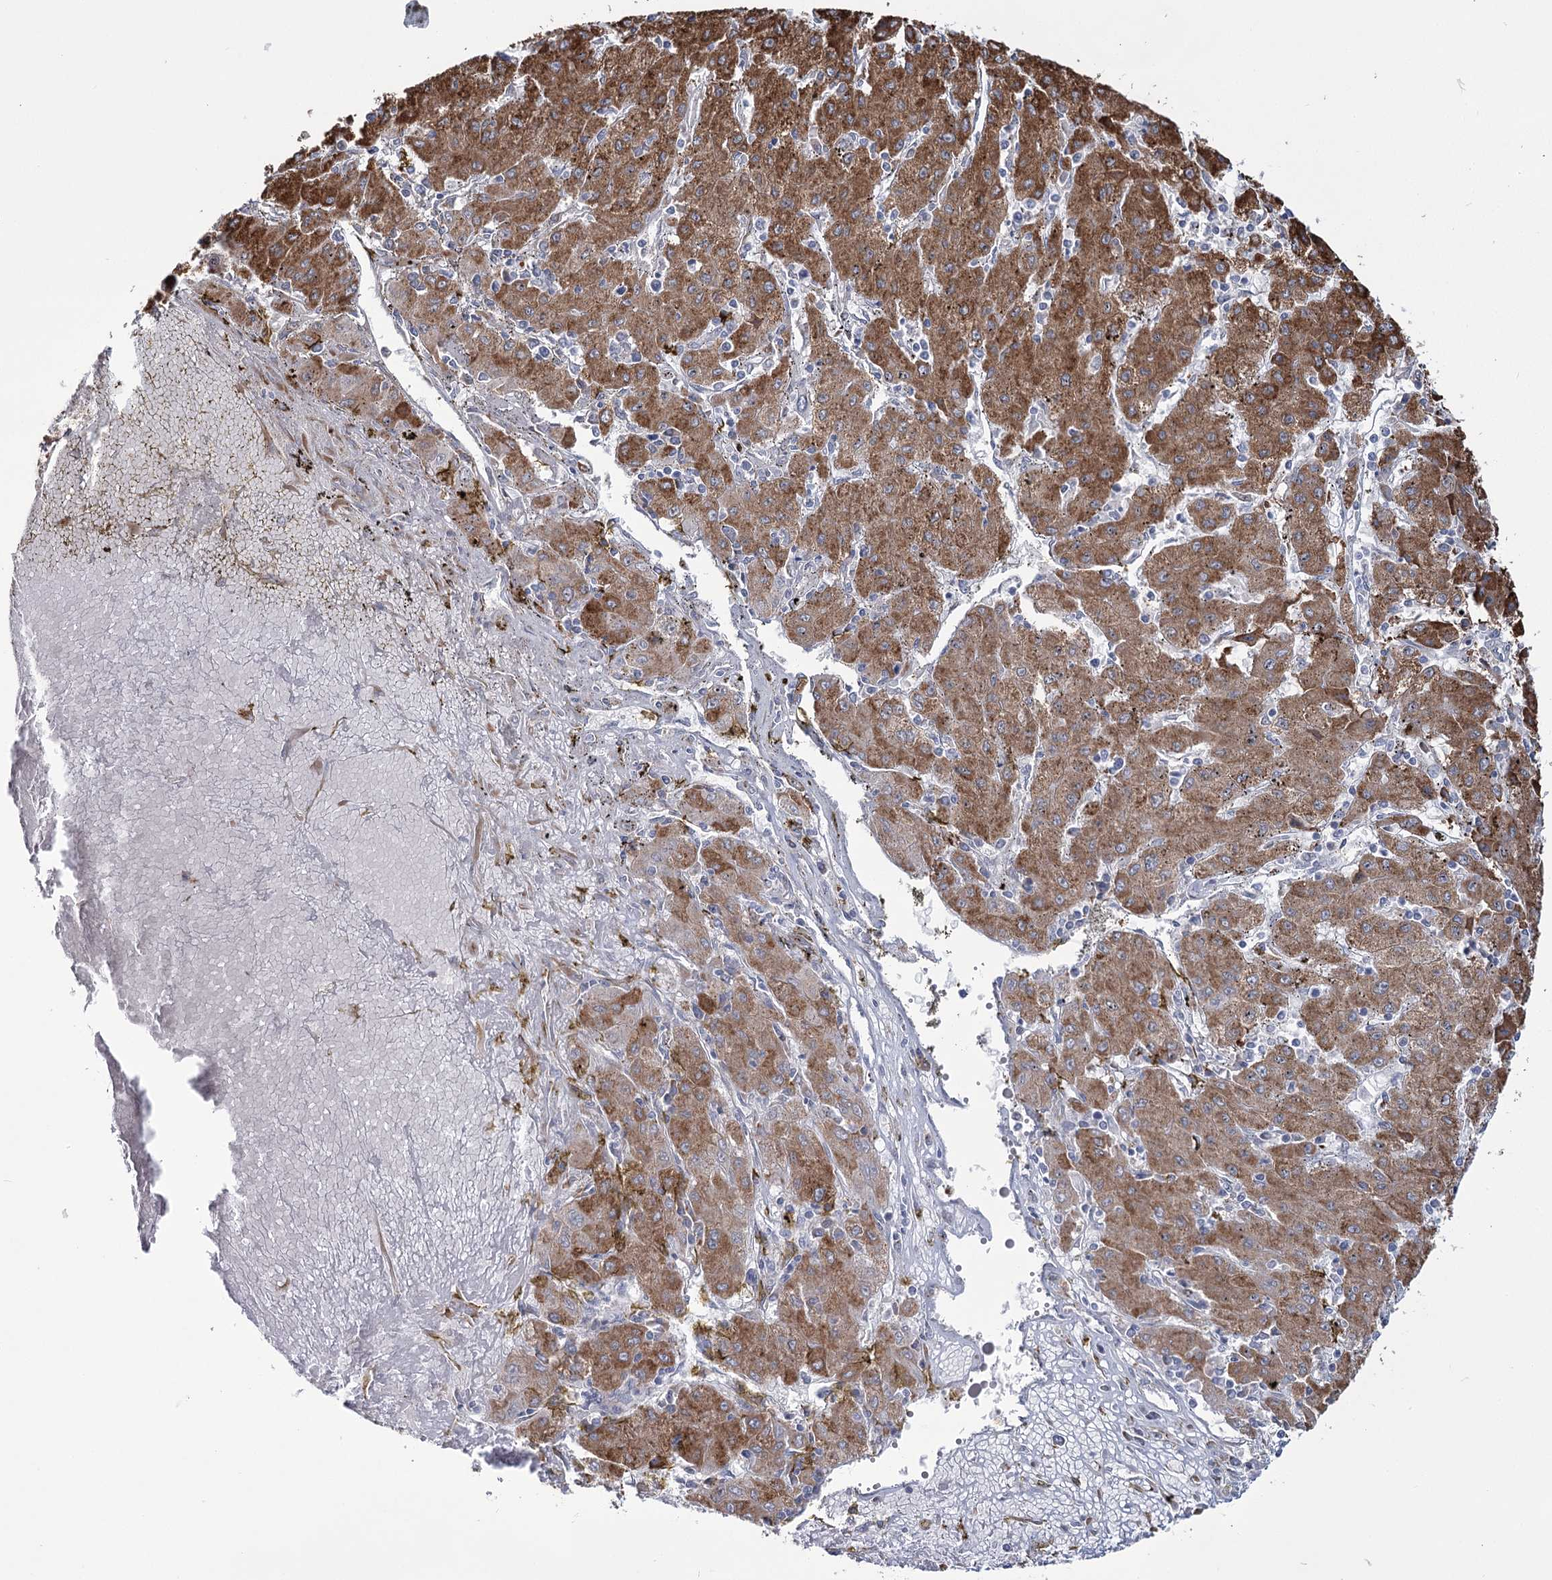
{"staining": {"intensity": "moderate", "quantity": ">75%", "location": "cytoplasmic/membranous"}, "tissue": "liver cancer", "cell_type": "Tumor cells", "image_type": "cancer", "snomed": [{"axis": "morphology", "description": "Carcinoma, Hepatocellular, NOS"}, {"axis": "topography", "description": "Liver"}], "caption": "Brown immunohistochemical staining in human liver hepatocellular carcinoma displays moderate cytoplasmic/membranous staining in approximately >75% of tumor cells.", "gene": "ZCCHC9", "patient": {"sex": "male", "age": 72}}